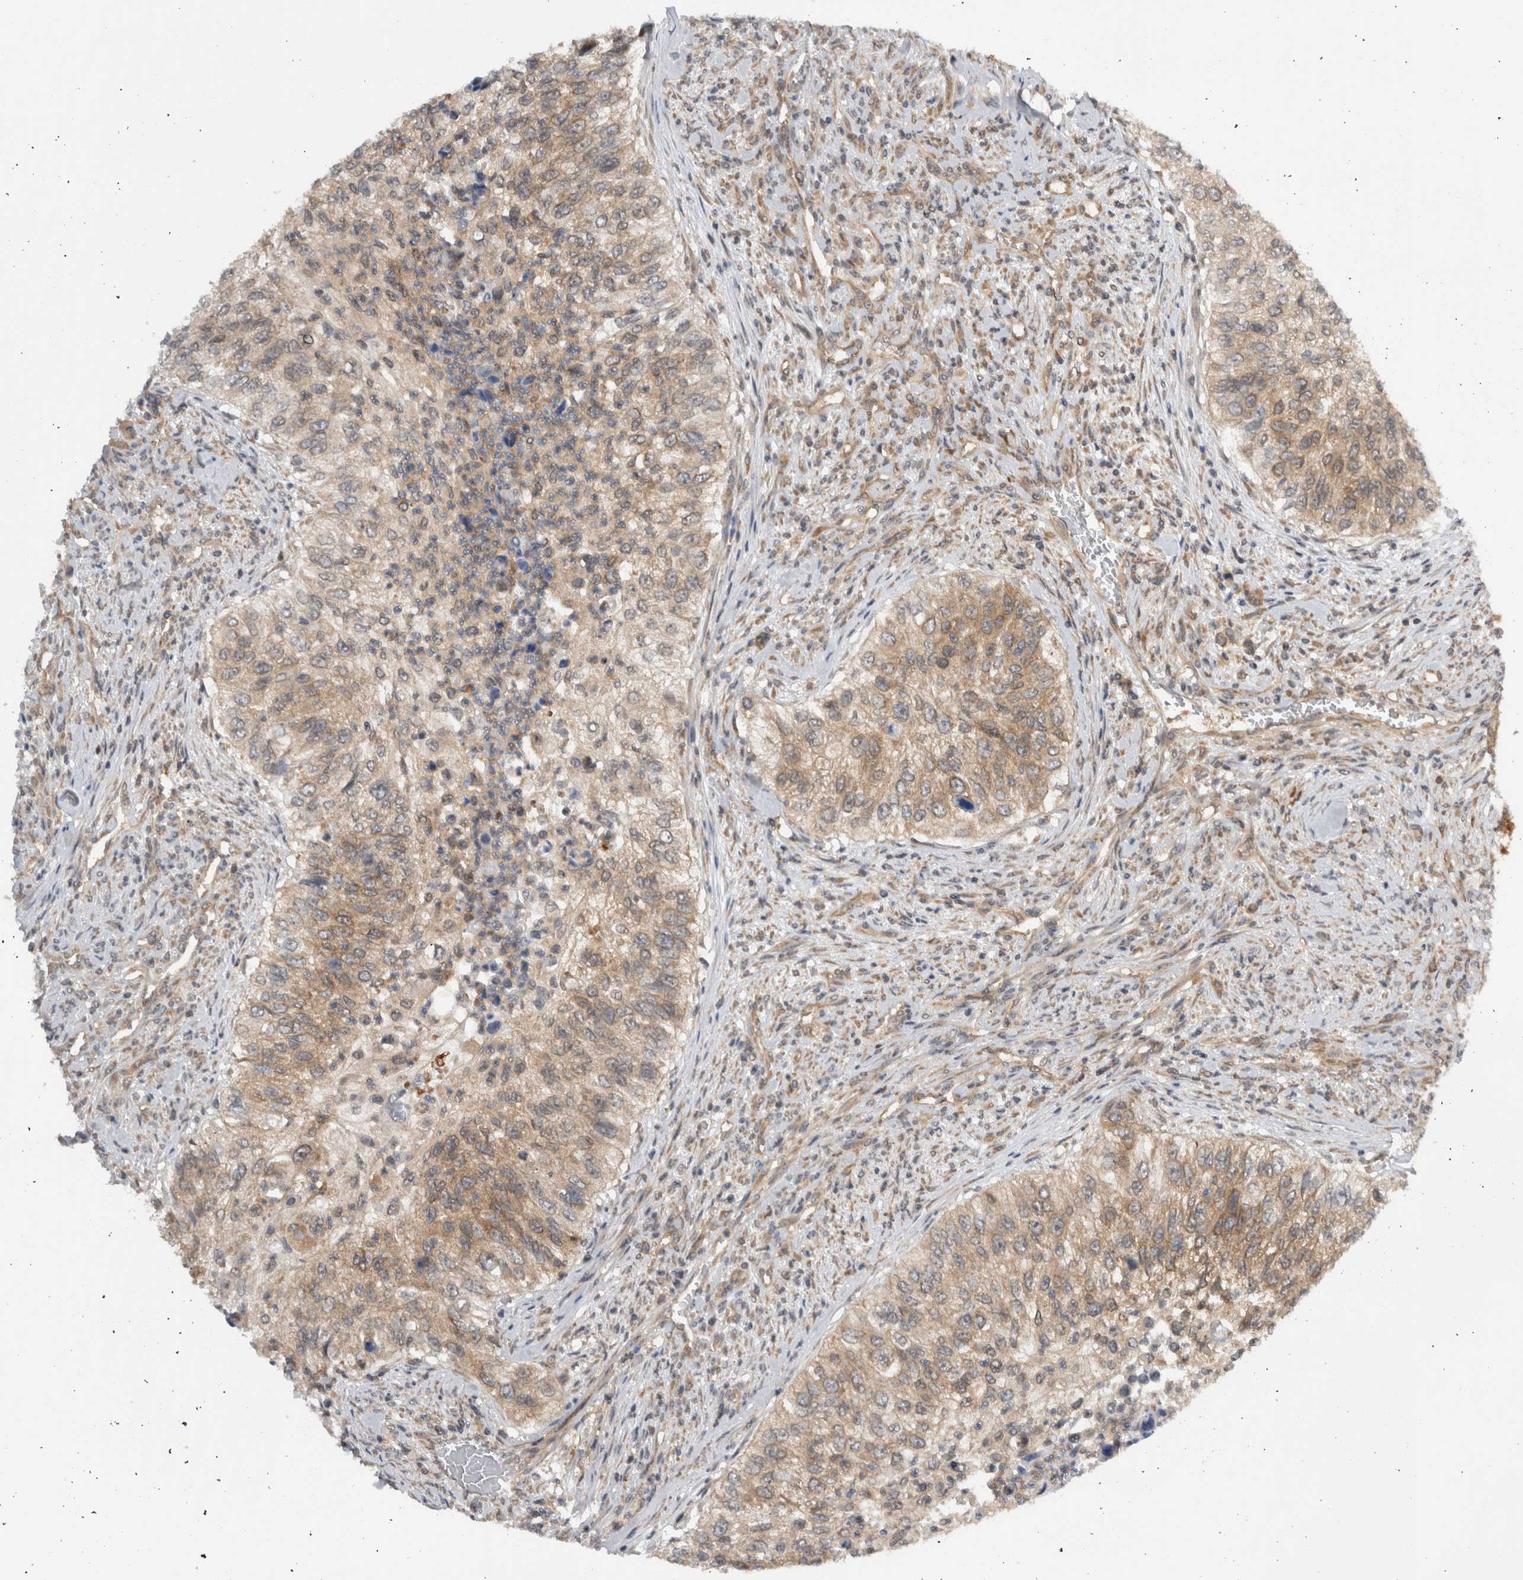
{"staining": {"intensity": "weak", "quantity": ">75%", "location": "cytoplasmic/membranous"}, "tissue": "urothelial cancer", "cell_type": "Tumor cells", "image_type": "cancer", "snomed": [{"axis": "morphology", "description": "Urothelial carcinoma, High grade"}, {"axis": "topography", "description": "Urinary bladder"}], "caption": "A micrograph of urothelial carcinoma (high-grade) stained for a protein shows weak cytoplasmic/membranous brown staining in tumor cells. The protein of interest is shown in brown color, while the nuclei are stained blue.", "gene": "CCDC43", "patient": {"sex": "female", "age": 60}}